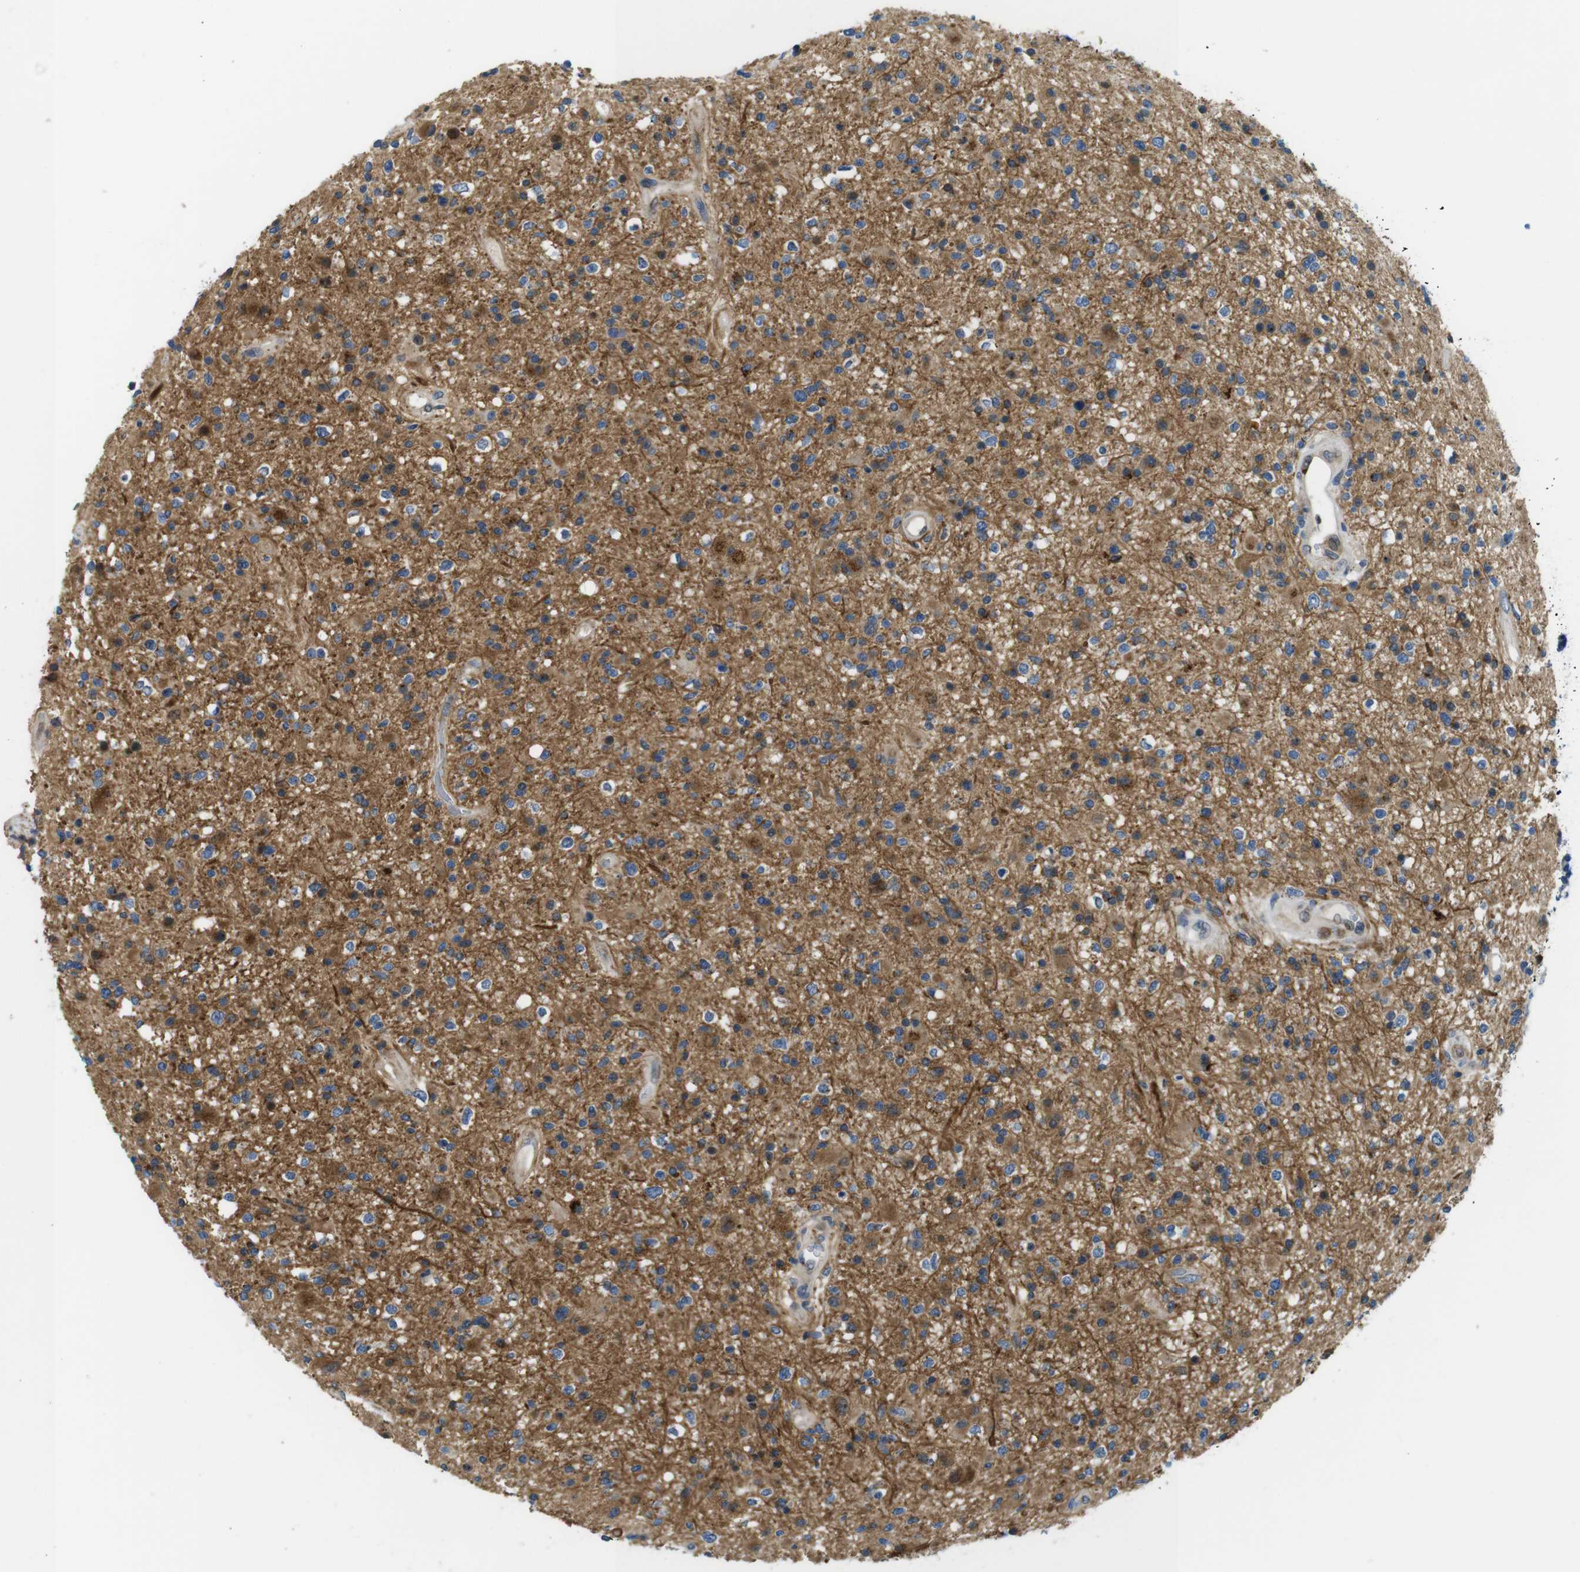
{"staining": {"intensity": "moderate", "quantity": ">75%", "location": "cytoplasmic/membranous"}, "tissue": "glioma", "cell_type": "Tumor cells", "image_type": "cancer", "snomed": [{"axis": "morphology", "description": "Glioma, malignant, High grade"}, {"axis": "topography", "description": "Brain"}], "caption": "This image shows malignant glioma (high-grade) stained with IHC to label a protein in brown. The cytoplasmic/membranous of tumor cells show moderate positivity for the protein. Nuclei are counter-stained blue.", "gene": "ZDHHC3", "patient": {"sex": "male", "age": 33}}